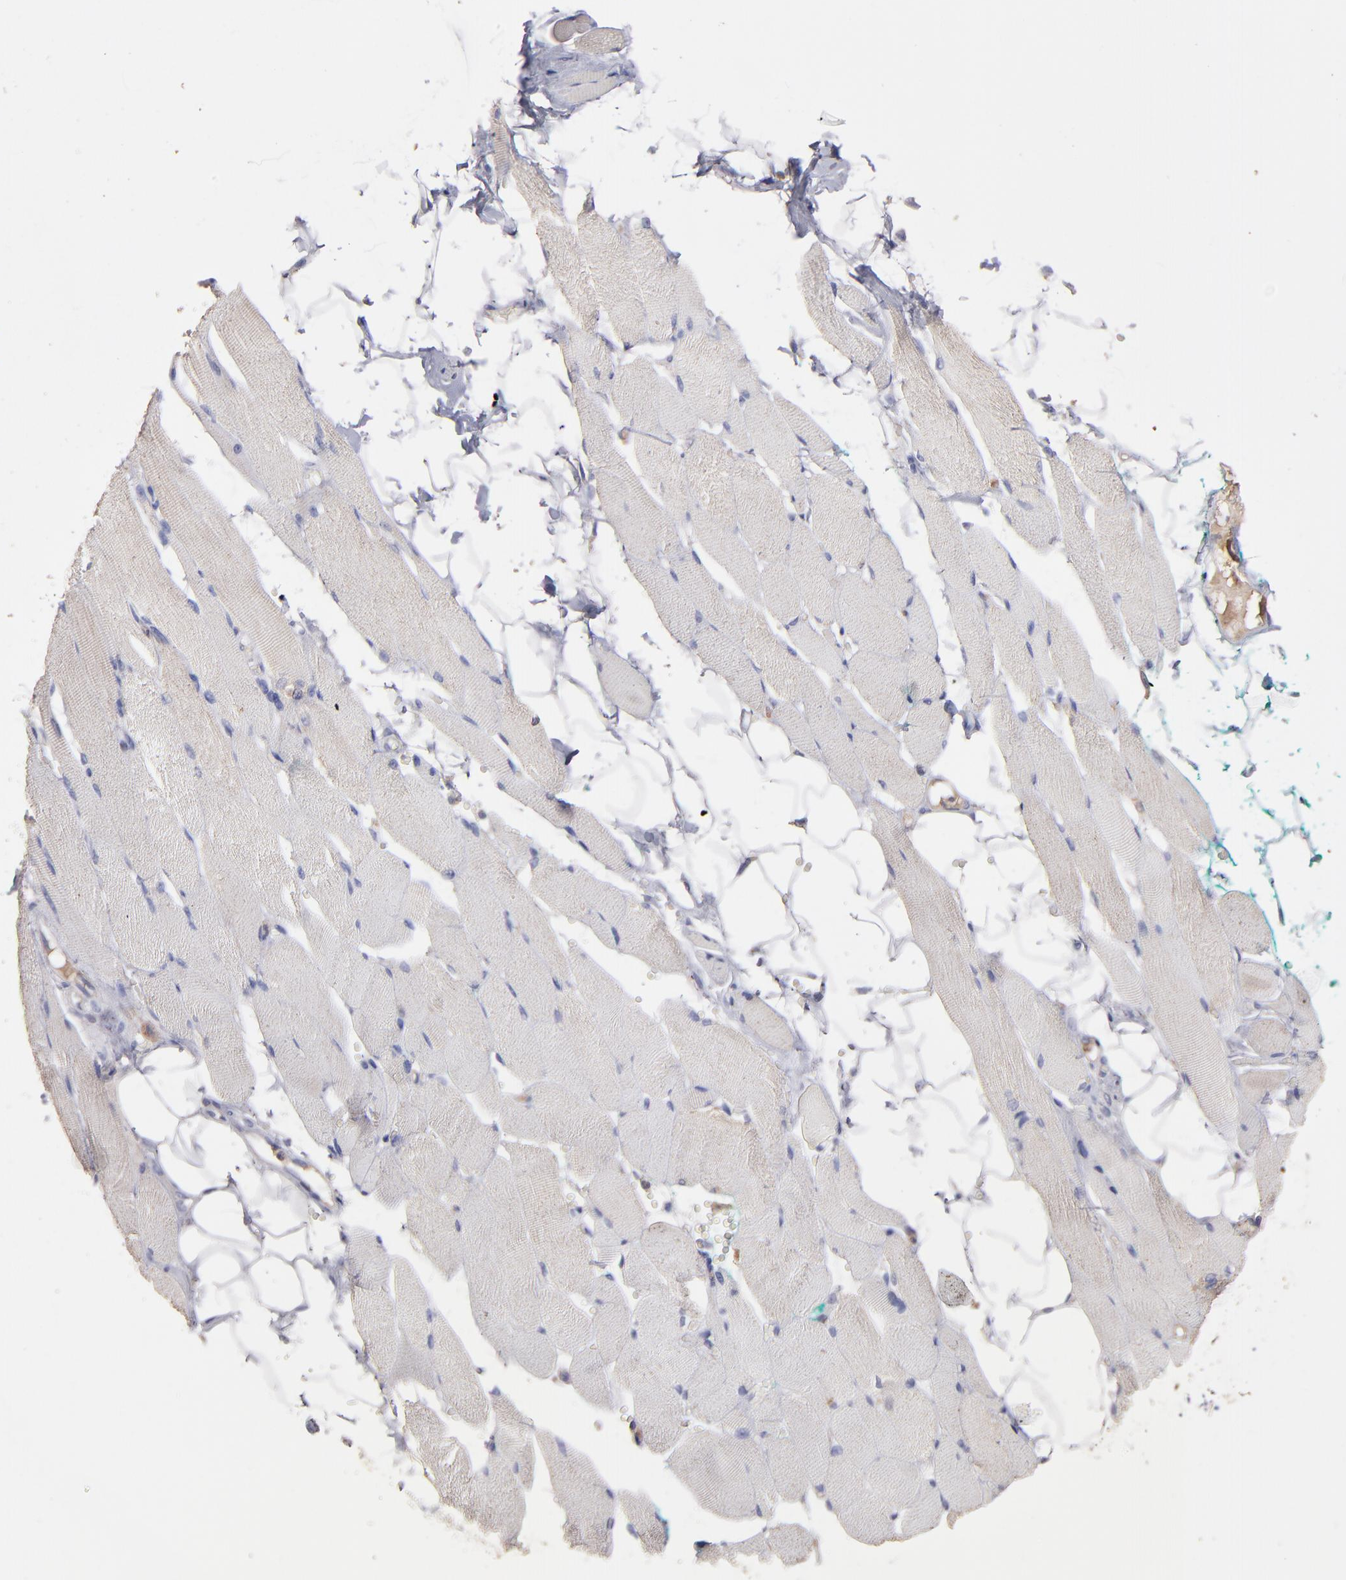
{"staining": {"intensity": "negative", "quantity": "none", "location": "none"}, "tissue": "skeletal muscle", "cell_type": "Myocytes", "image_type": "normal", "snomed": [{"axis": "morphology", "description": "Normal tissue, NOS"}, {"axis": "topography", "description": "Skeletal muscle"}, {"axis": "topography", "description": "Peripheral nerve tissue"}], "caption": "Micrograph shows no significant protein staining in myocytes of normal skeletal muscle. (Stains: DAB (3,3'-diaminobenzidine) IHC with hematoxylin counter stain, Microscopy: brightfield microscopy at high magnification).", "gene": "NFKBIE", "patient": {"sex": "female", "age": 84}}